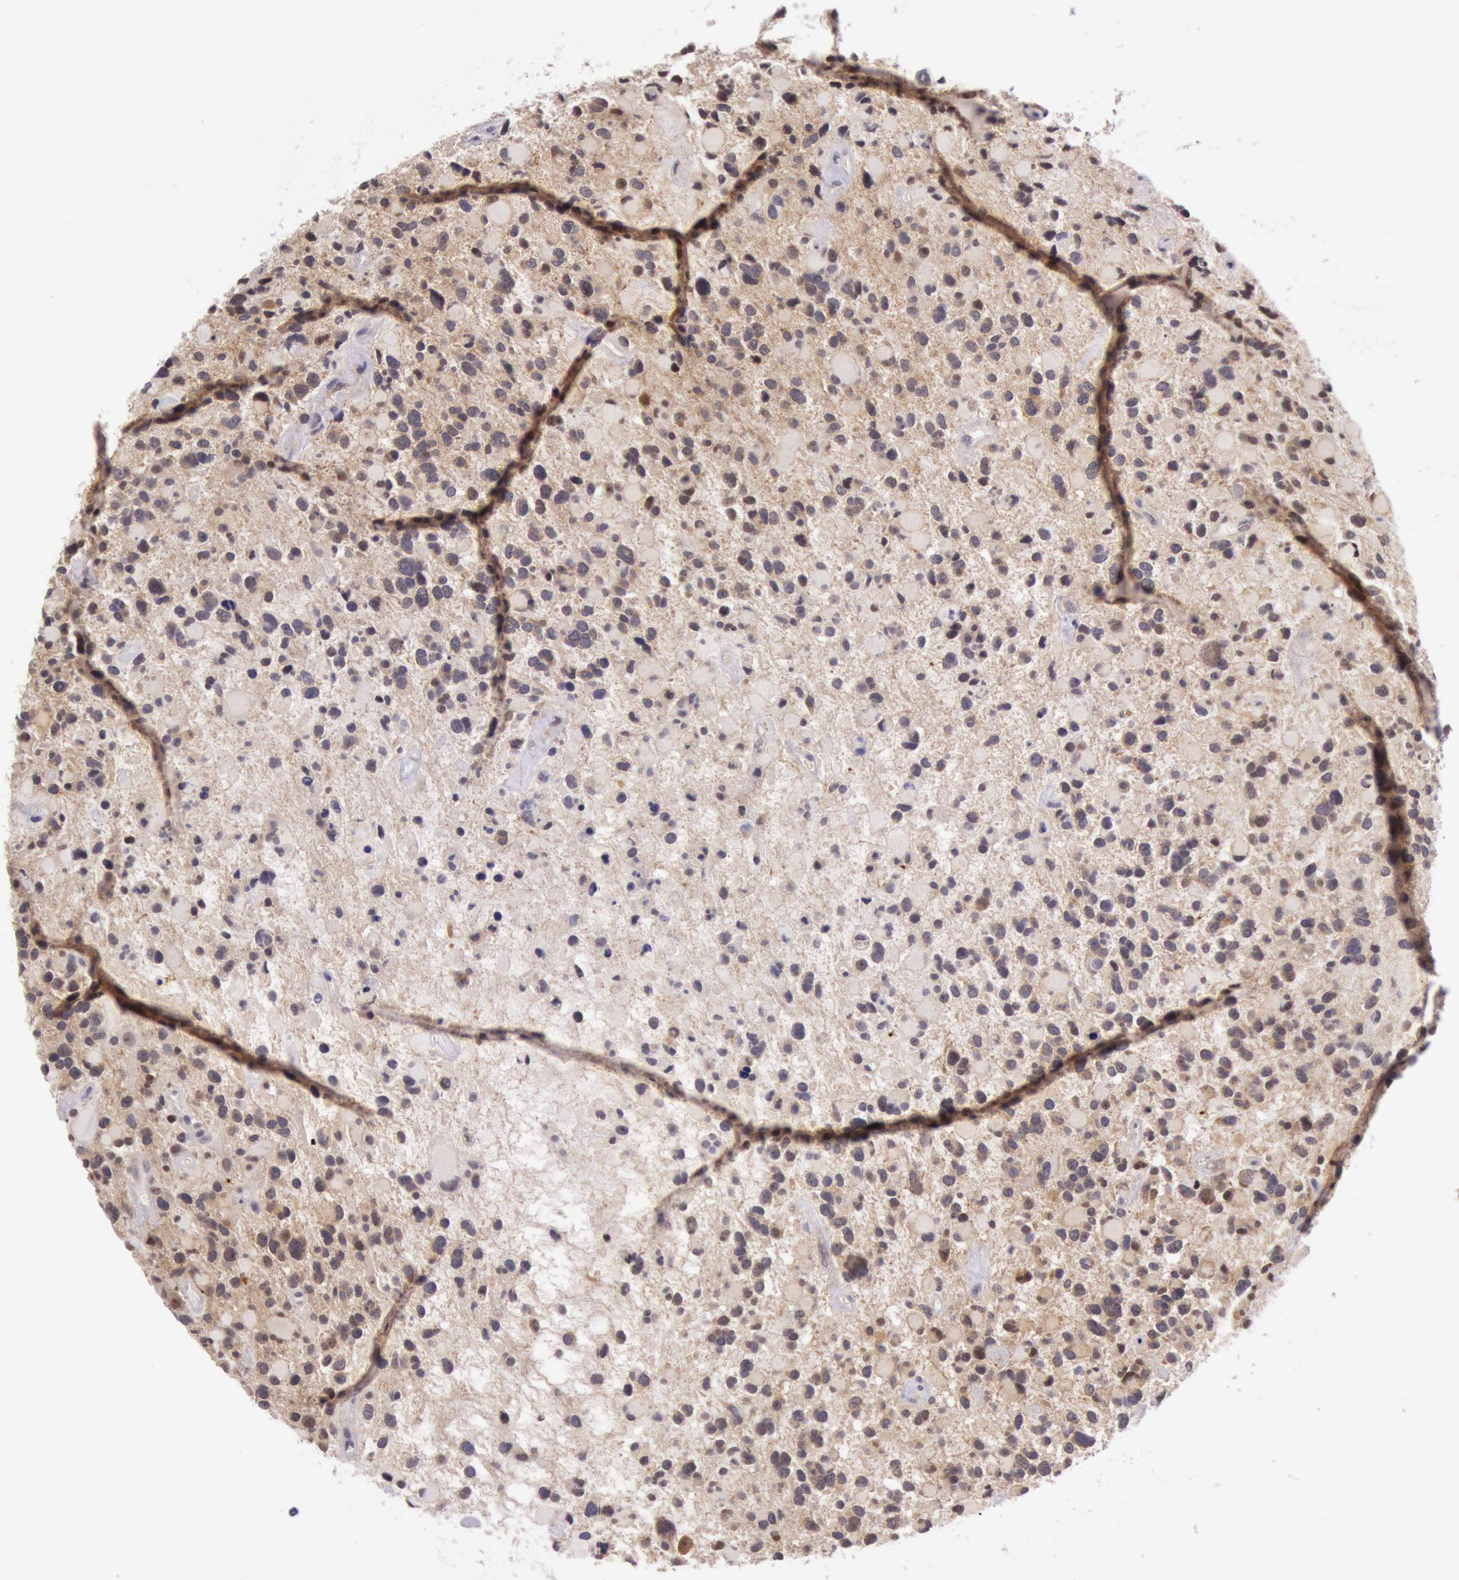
{"staining": {"intensity": "moderate", "quantity": ">75%", "location": "cytoplasmic/membranous"}, "tissue": "glioma", "cell_type": "Tumor cells", "image_type": "cancer", "snomed": [{"axis": "morphology", "description": "Glioma, malignant, High grade"}, {"axis": "topography", "description": "Brain"}], "caption": "An image of human glioma stained for a protein shows moderate cytoplasmic/membranous brown staining in tumor cells.", "gene": "CDK16", "patient": {"sex": "female", "age": 37}}